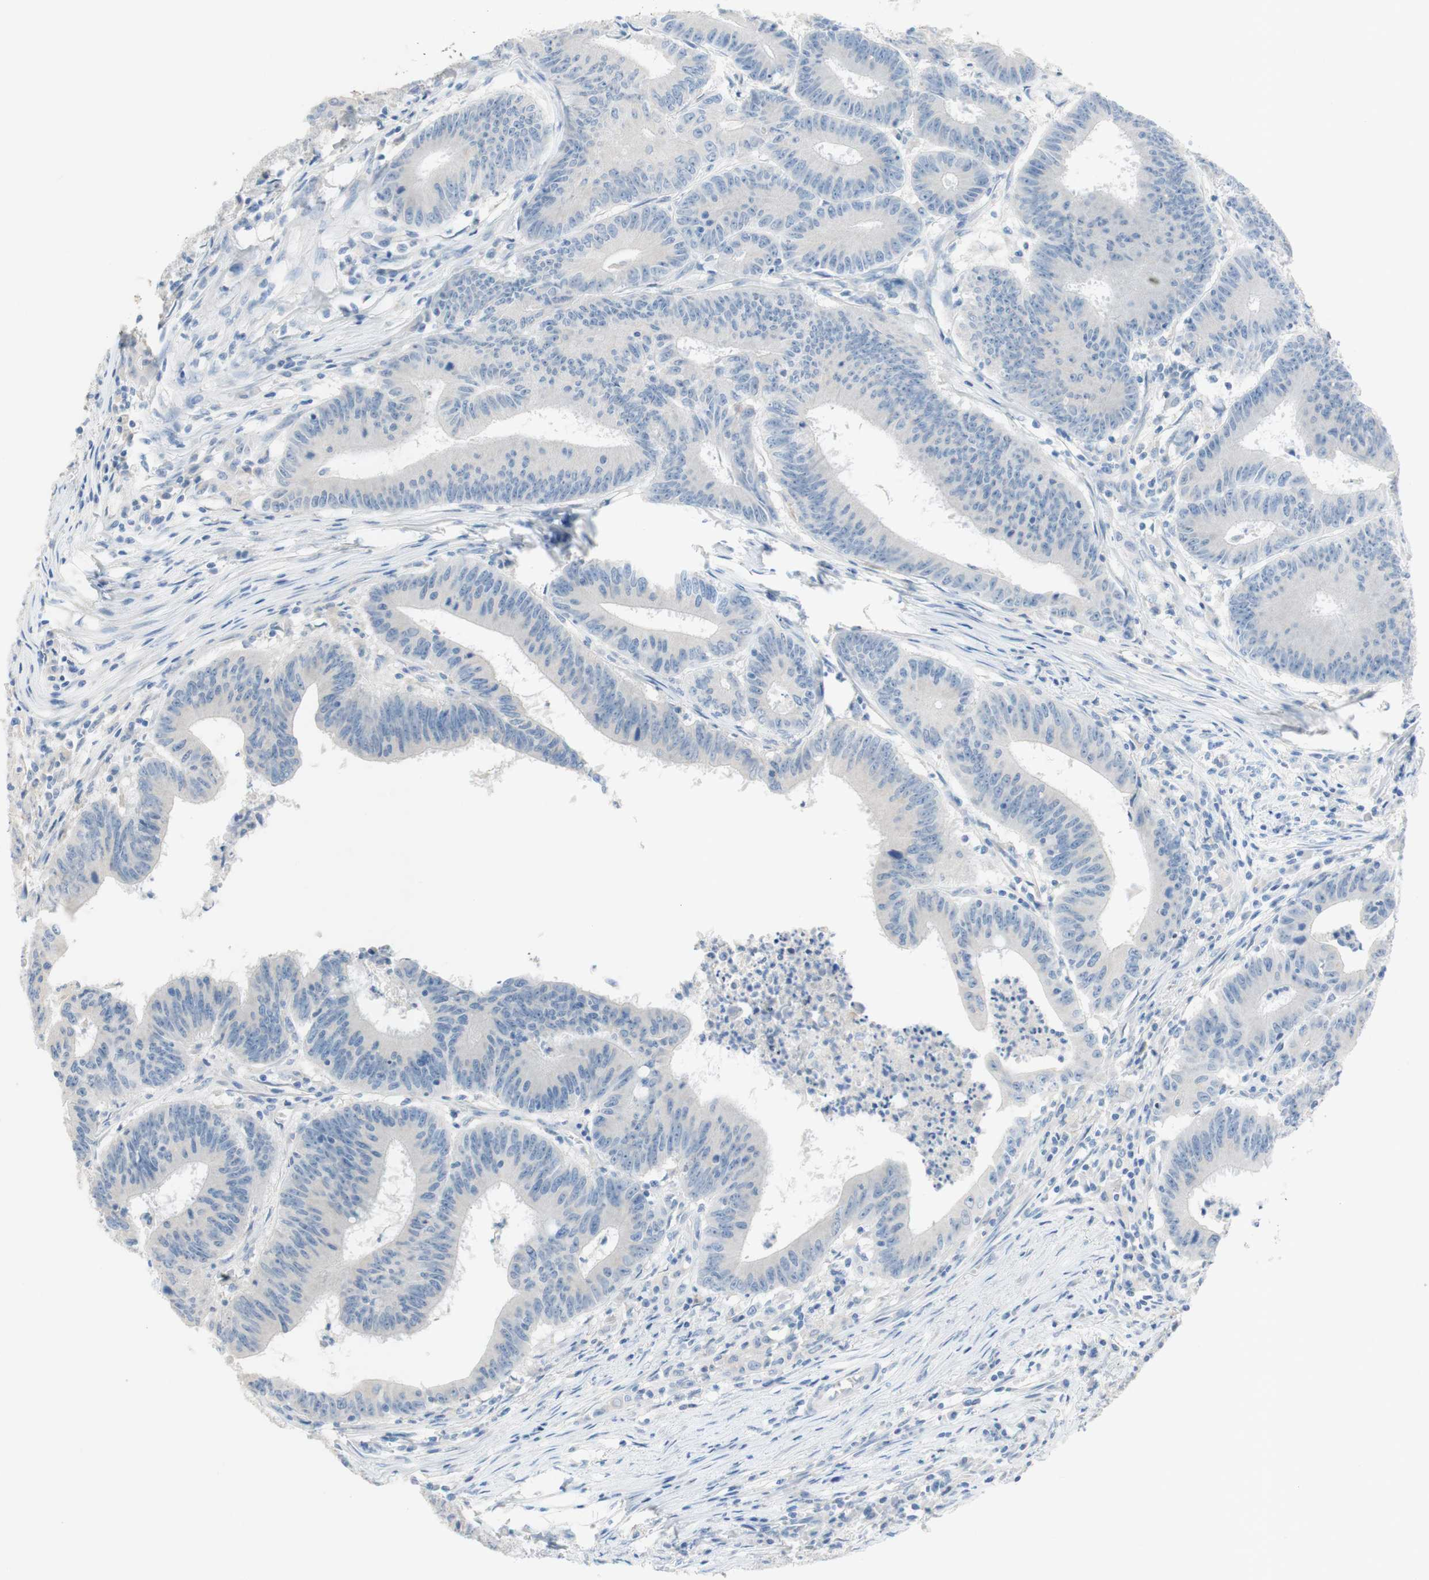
{"staining": {"intensity": "negative", "quantity": "none", "location": "none"}, "tissue": "colorectal cancer", "cell_type": "Tumor cells", "image_type": "cancer", "snomed": [{"axis": "morphology", "description": "Adenocarcinoma, NOS"}, {"axis": "topography", "description": "Colon"}], "caption": "Protein analysis of colorectal cancer (adenocarcinoma) reveals no significant positivity in tumor cells.", "gene": "POLR2J3", "patient": {"sex": "male", "age": 45}}